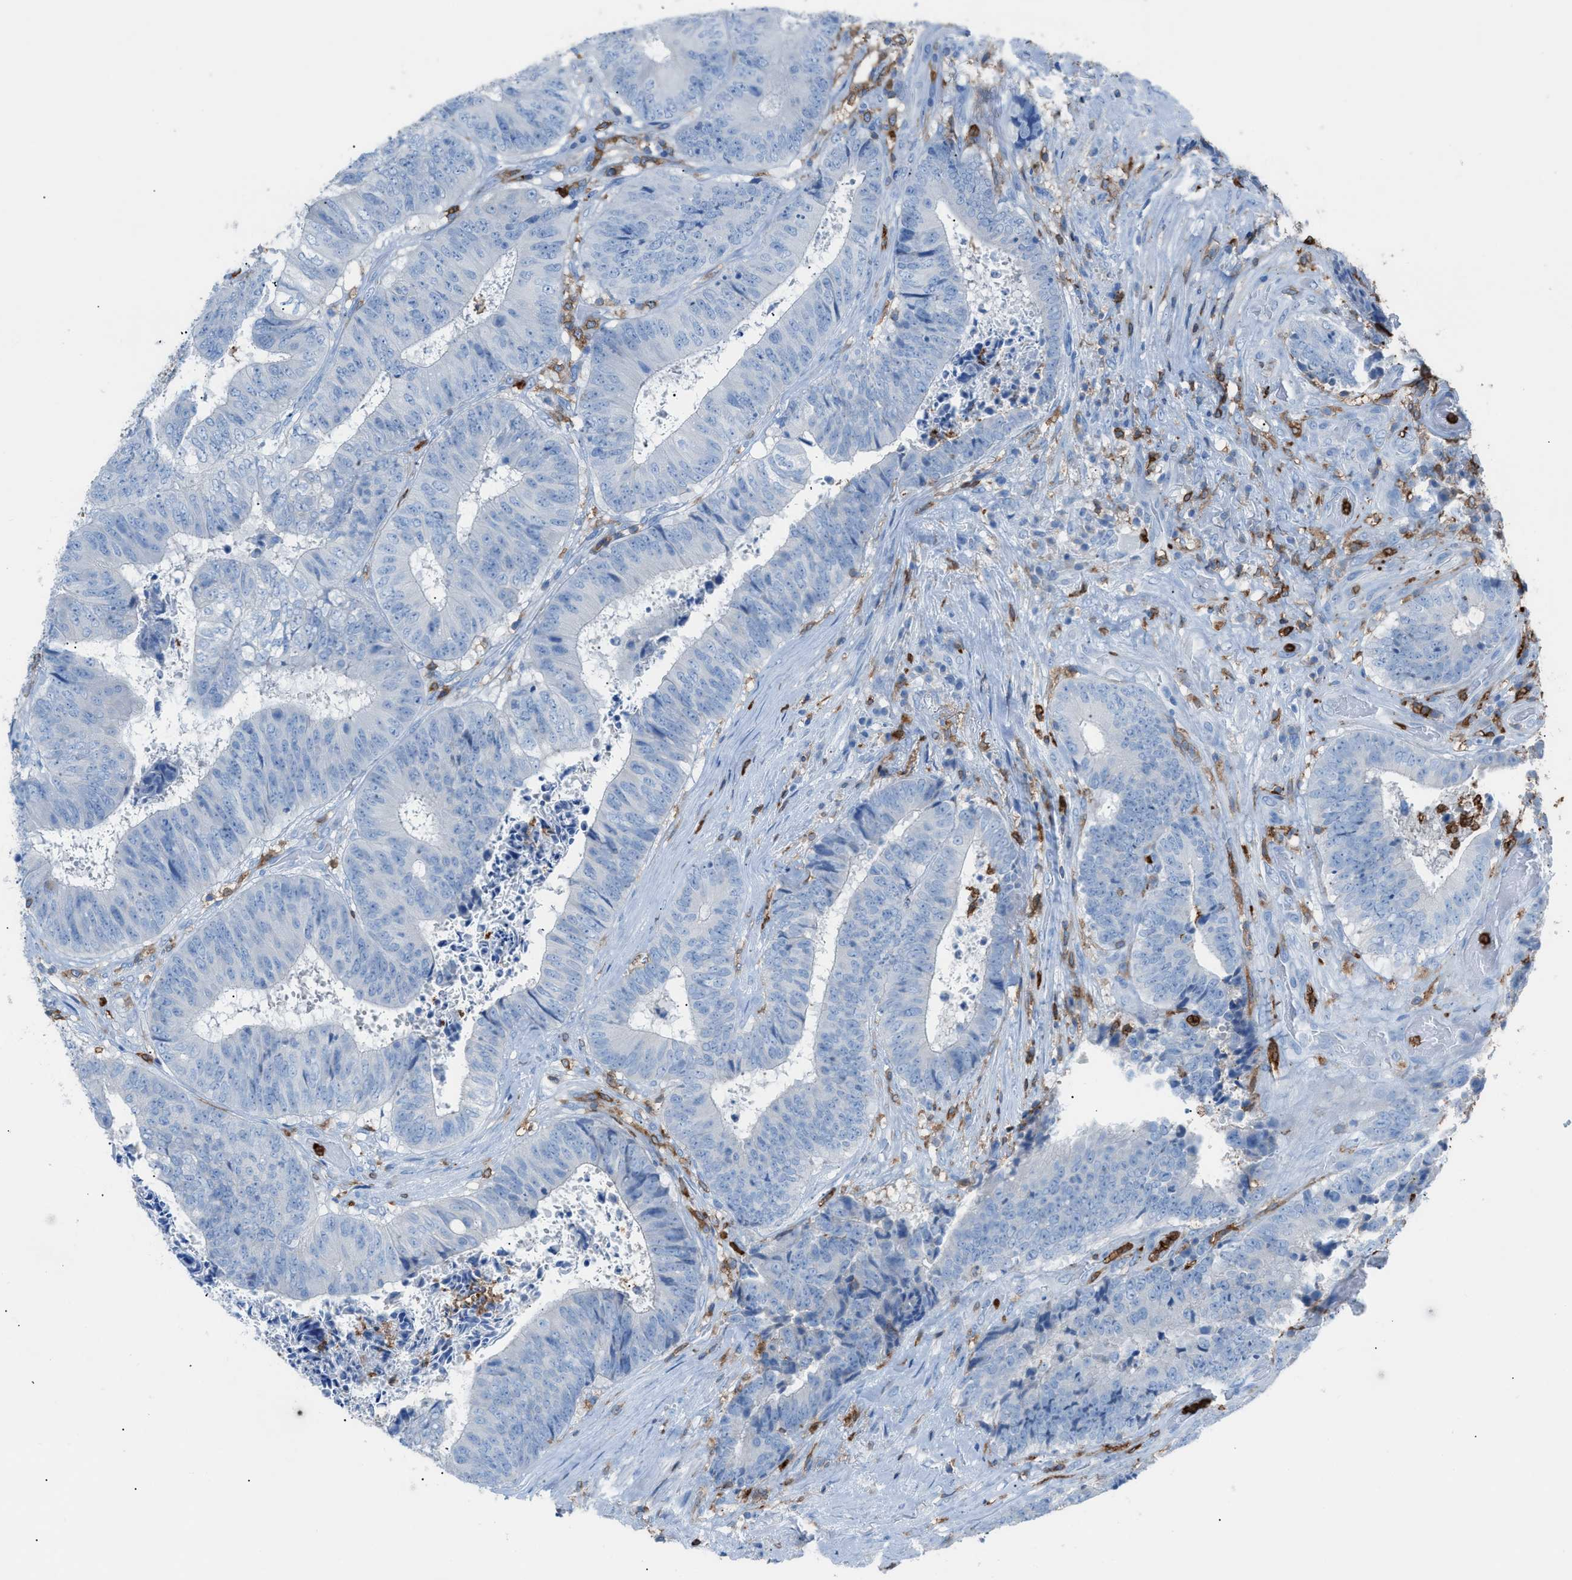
{"staining": {"intensity": "negative", "quantity": "none", "location": "none"}, "tissue": "colorectal cancer", "cell_type": "Tumor cells", "image_type": "cancer", "snomed": [{"axis": "morphology", "description": "Adenocarcinoma, NOS"}, {"axis": "topography", "description": "Rectum"}], "caption": "Colorectal adenocarcinoma was stained to show a protein in brown. There is no significant staining in tumor cells.", "gene": "ITGB2", "patient": {"sex": "male", "age": 72}}